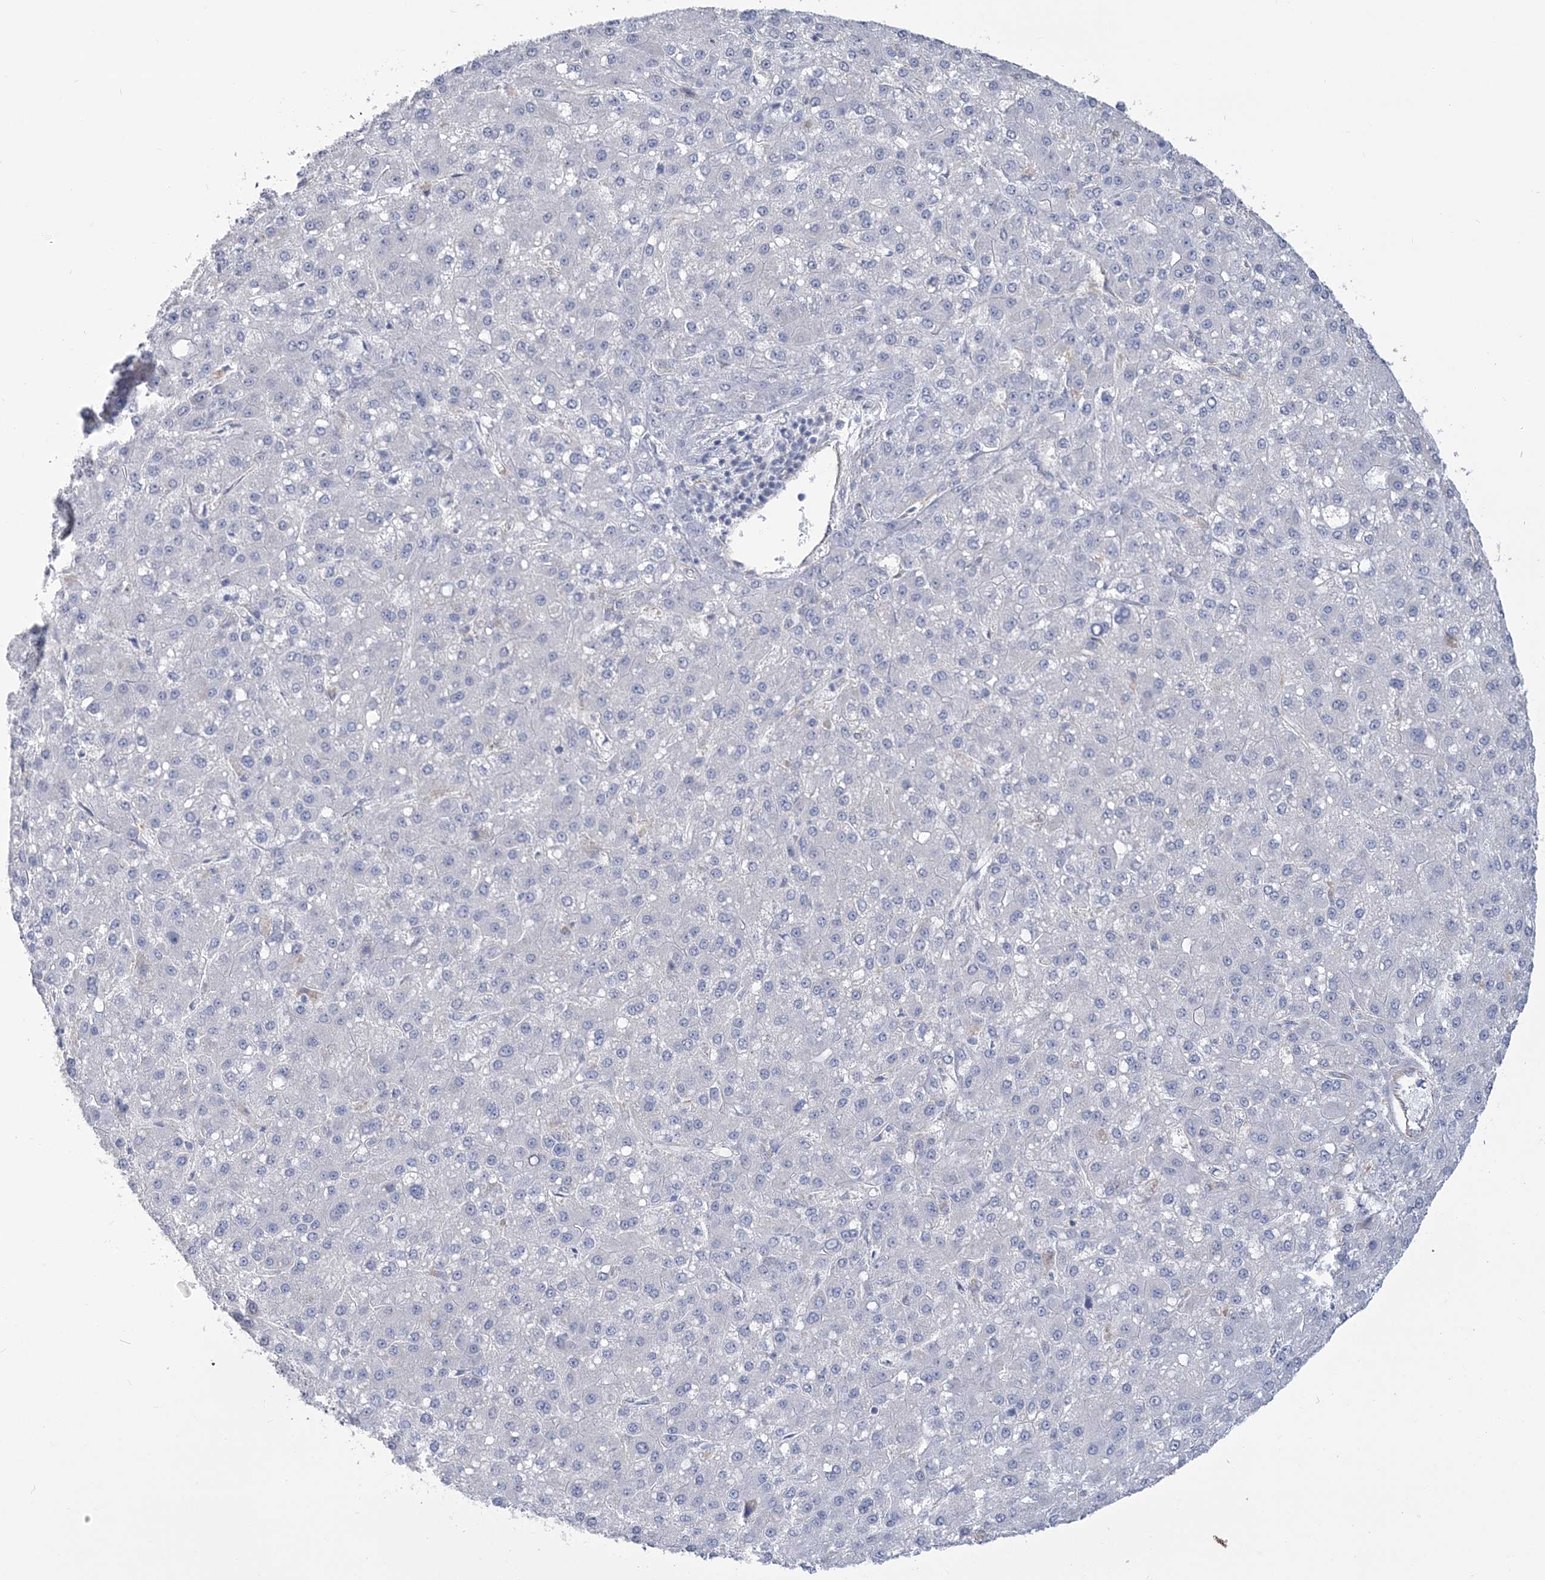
{"staining": {"intensity": "negative", "quantity": "none", "location": "none"}, "tissue": "liver cancer", "cell_type": "Tumor cells", "image_type": "cancer", "snomed": [{"axis": "morphology", "description": "Carcinoma, Hepatocellular, NOS"}, {"axis": "topography", "description": "Liver"}], "caption": "The histopathology image displays no staining of tumor cells in liver cancer.", "gene": "RAB11FIP5", "patient": {"sex": "male", "age": 67}}